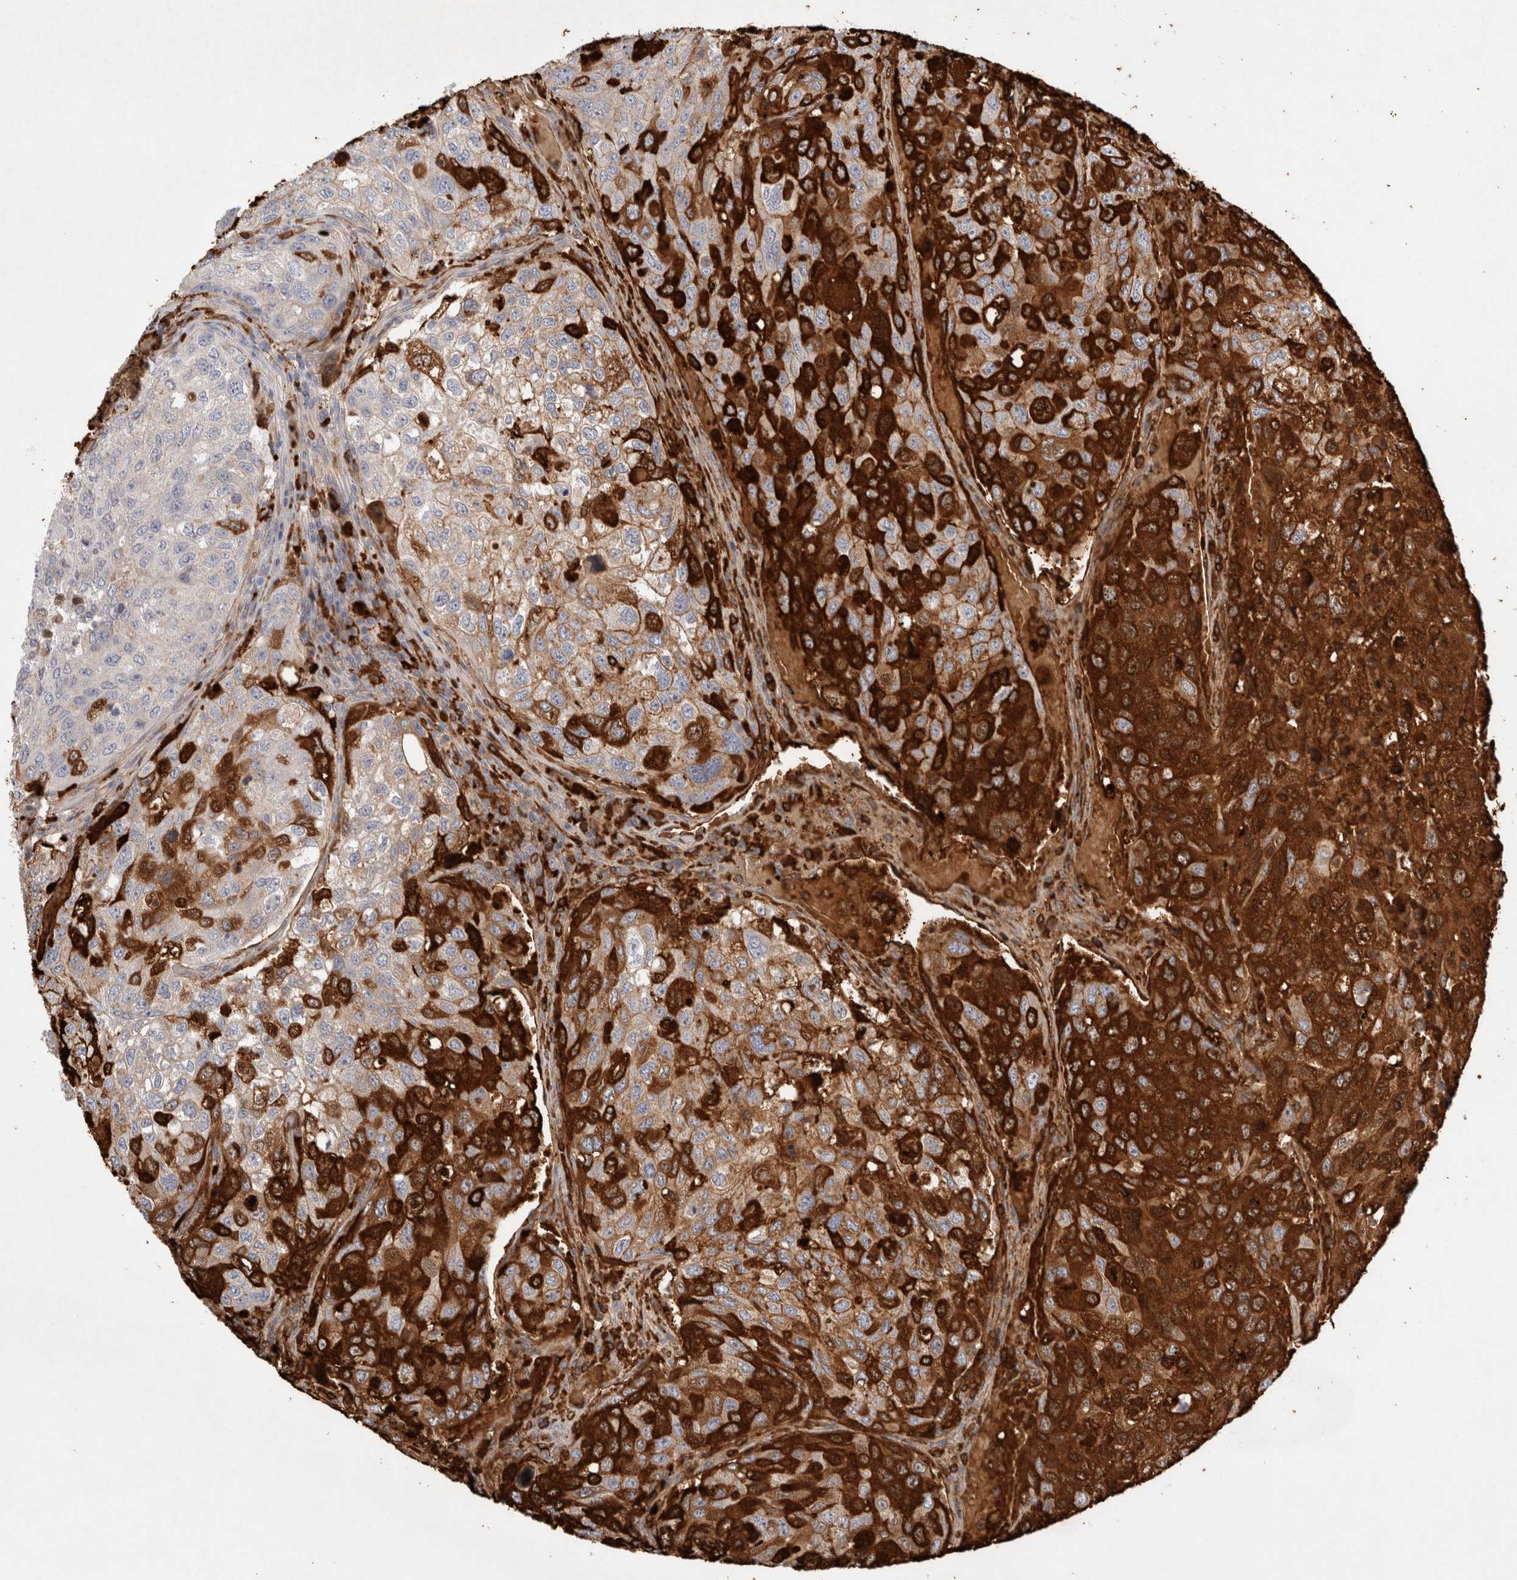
{"staining": {"intensity": "strong", "quantity": "25%-75%", "location": "cytoplasmic/membranous"}, "tissue": "urothelial cancer", "cell_type": "Tumor cells", "image_type": "cancer", "snomed": [{"axis": "morphology", "description": "Urothelial carcinoma, High grade"}, {"axis": "topography", "description": "Lymph node"}, {"axis": "topography", "description": "Urinary bladder"}], "caption": "Protein analysis of urothelial carcinoma (high-grade) tissue exhibits strong cytoplasmic/membranous staining in about 25%-75% of tumor cells.", "gene": "MST1", "patient": {"sex": "male", "age": 51}}